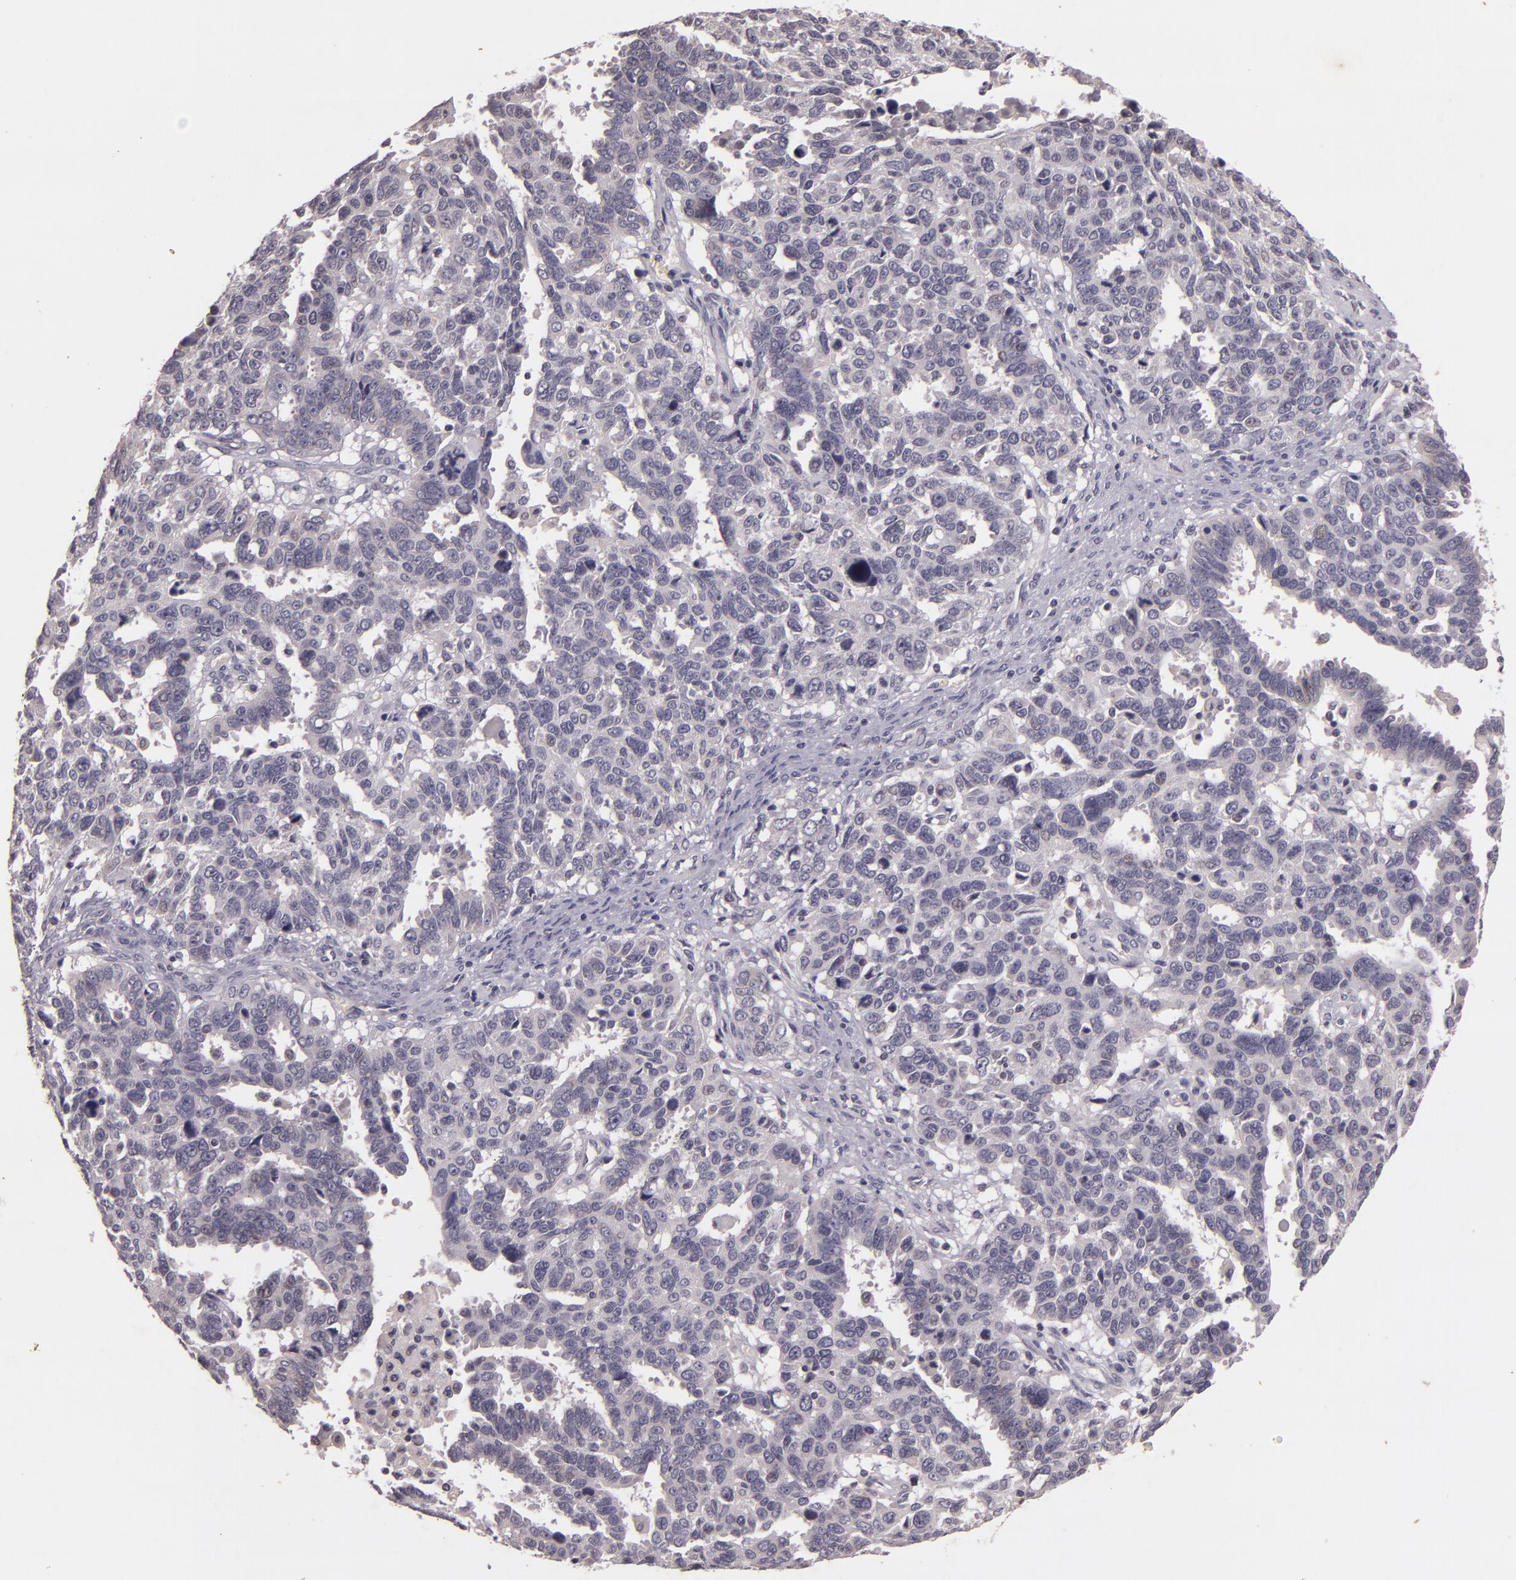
{"staining": {"intensity": "negative", "quantity": "none", "location": "none"}, "tissue": "ovarian cancer", "cell_type": "Tumor cells", "image_type": "cancer", "snomed": [{"axis": "morphology", "description": "Carcinoma, endometroid"}, {"axis": "morphology", "description": "Cystadenocarcinoma, serous, NOS"}, {"axis": "topography", "description": "Ovary"}], "caption": "This is a histopathology image of immunohistochemistry (IHC) staining of ovarian endometroid carcinoma, which shows no expression in tumor cells.", "gene": "TFF1", "patient": {"sex": "female", "age": 45}}